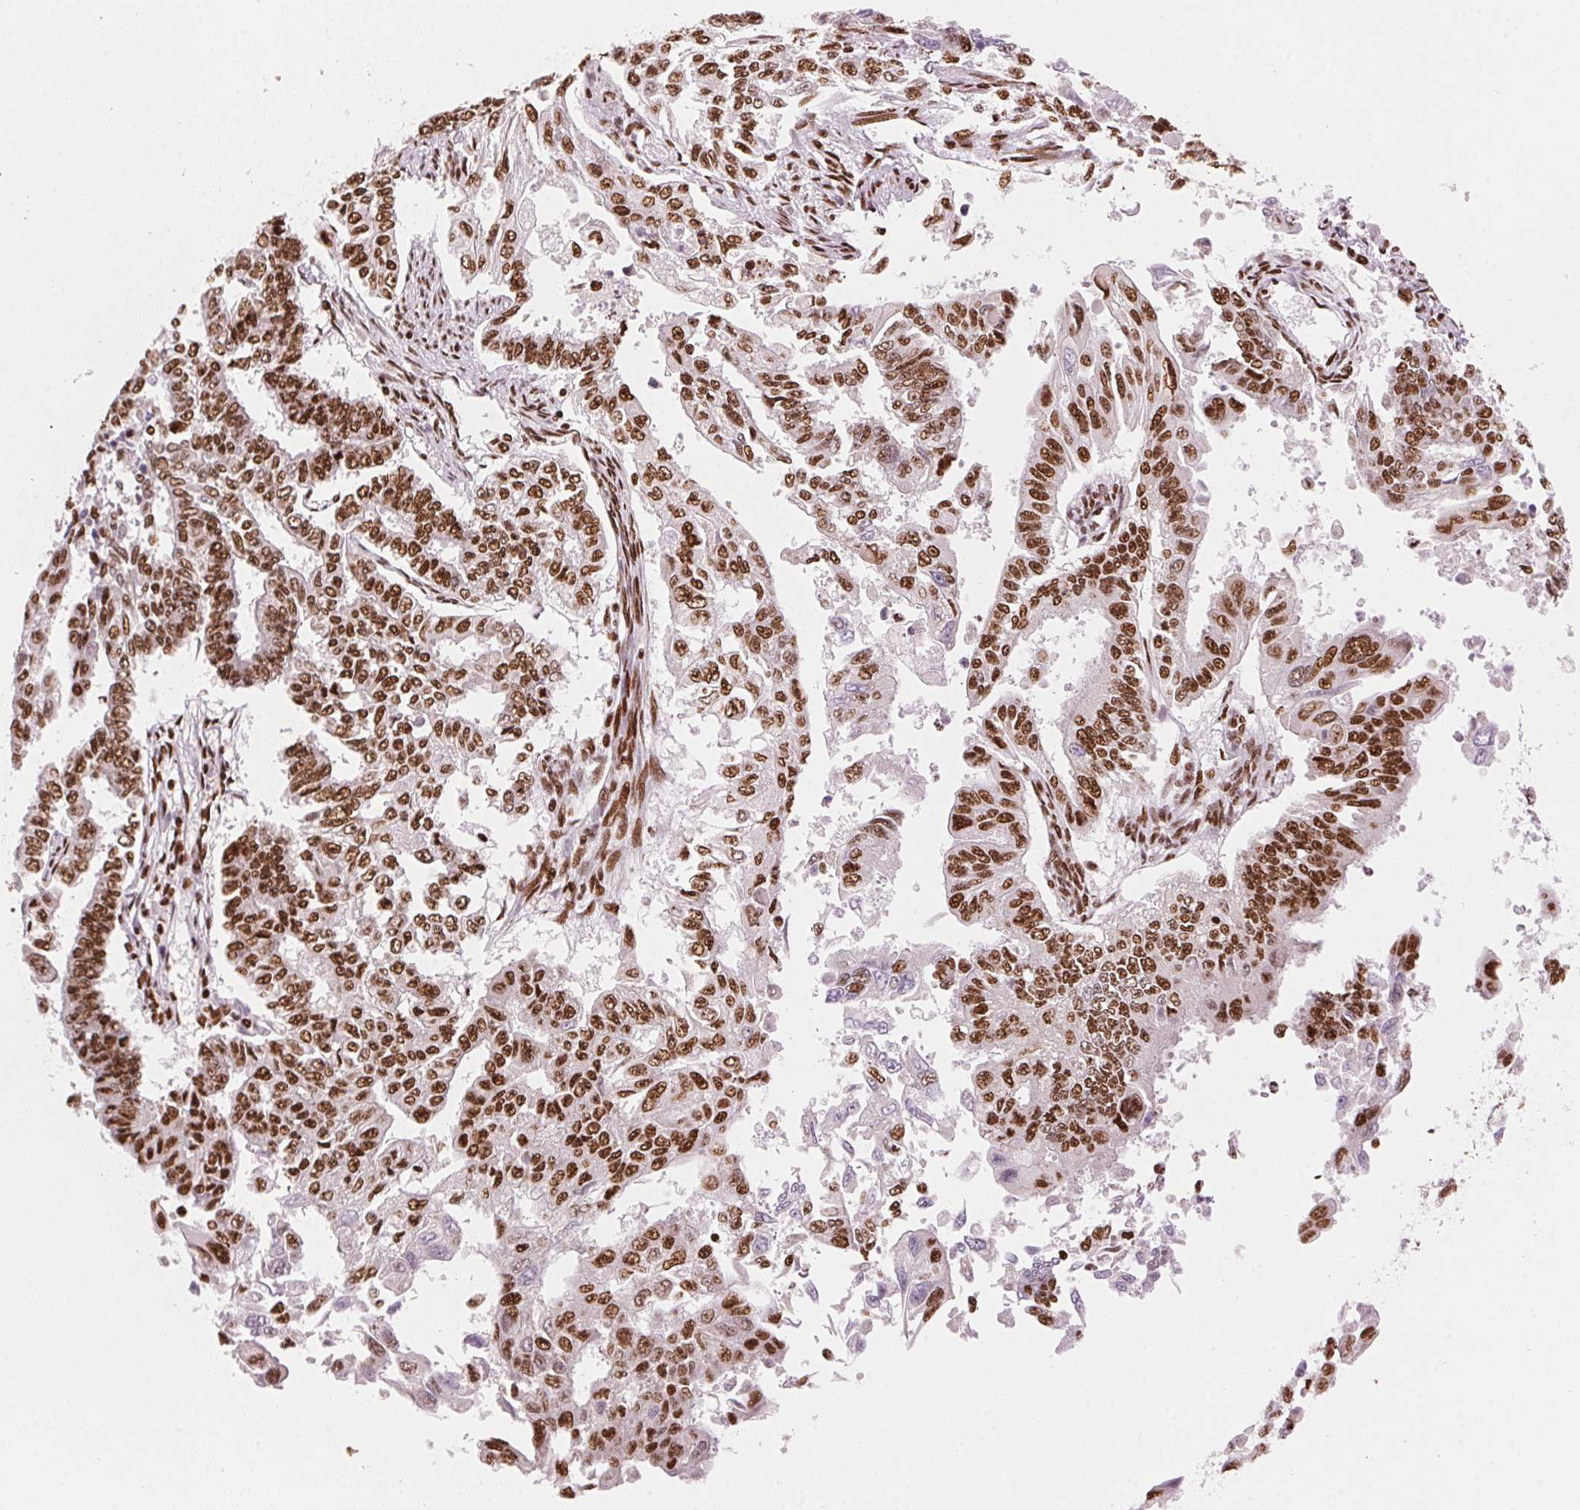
{"staining": {"intensity": "strong", "quantity": ">75%", "location": "nuclear"}, "tissue": "endometrial cancer", "cell_type": "Tumor cells", "image_type": "cancer", "snomed": [{"axis": "morphology", "description": "Adenocarcinoma, NOS"}, {"axis": "topography", "description": "Uterus"}], "caption": "Adenocarcinoma (endometrial) was stained to show a protein in brown. There is high levels of strong nuclear staining in approximately >75% of tumor cells.", "gene": "NXF1", "patient": {"sex": "female", "age": 59}}